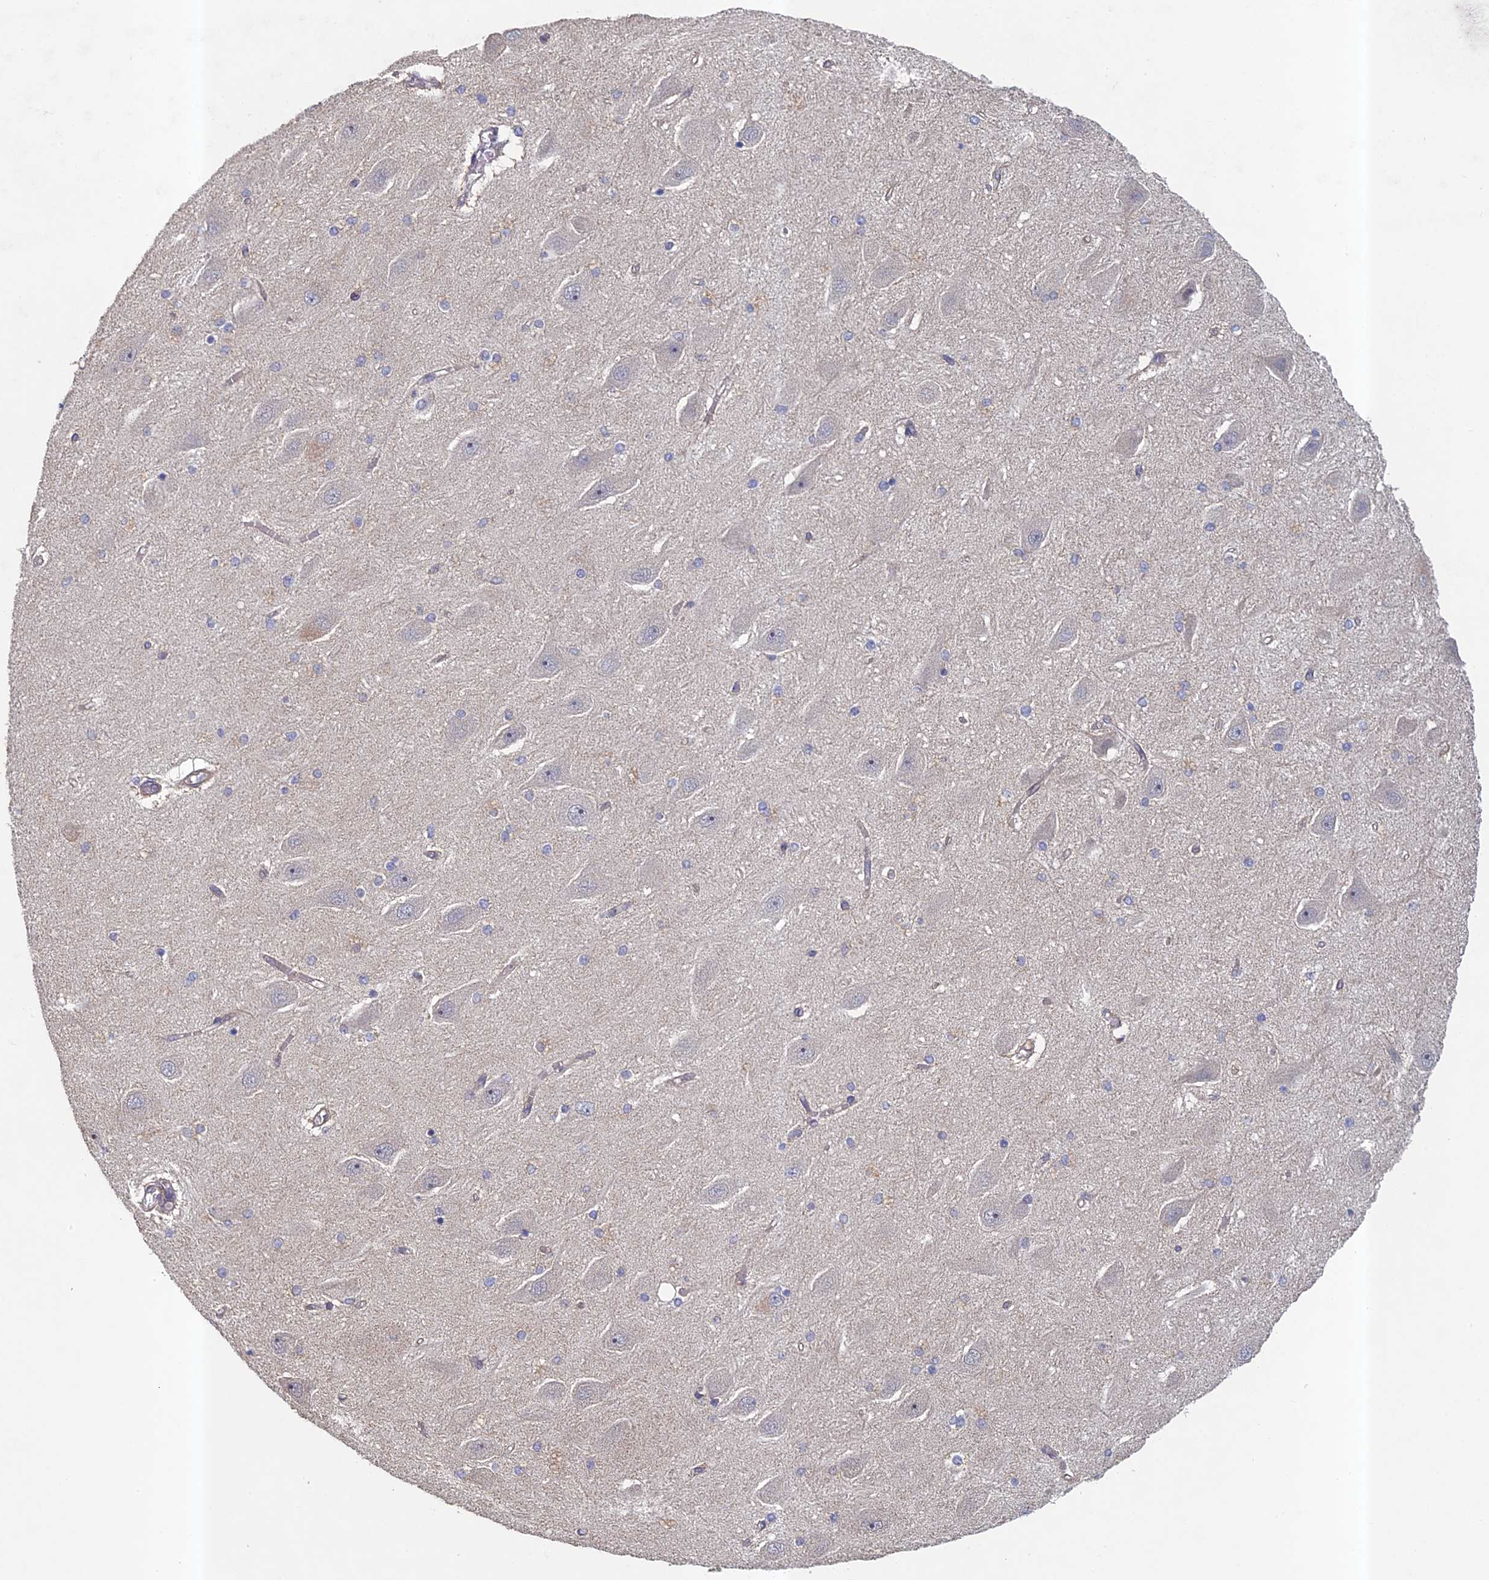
{"staining": {"intensity": "negative", "quantity": "none", "location": "none"}, "tissue": "hippocampus", "cell_type": "Glial cells", "image_type": "normal", "snomed": [{"axis": "morphology", "description": "Normal tissue, NOS"}, {"axis": "topography", "description": "Hippocampus"}], "caption": "Immunohistochemical staining of benign hippocampus demonstrates no significant expression in glial cells.", "gene": "DIXDC1", "patient": {"sex": "female", "age": 54}}